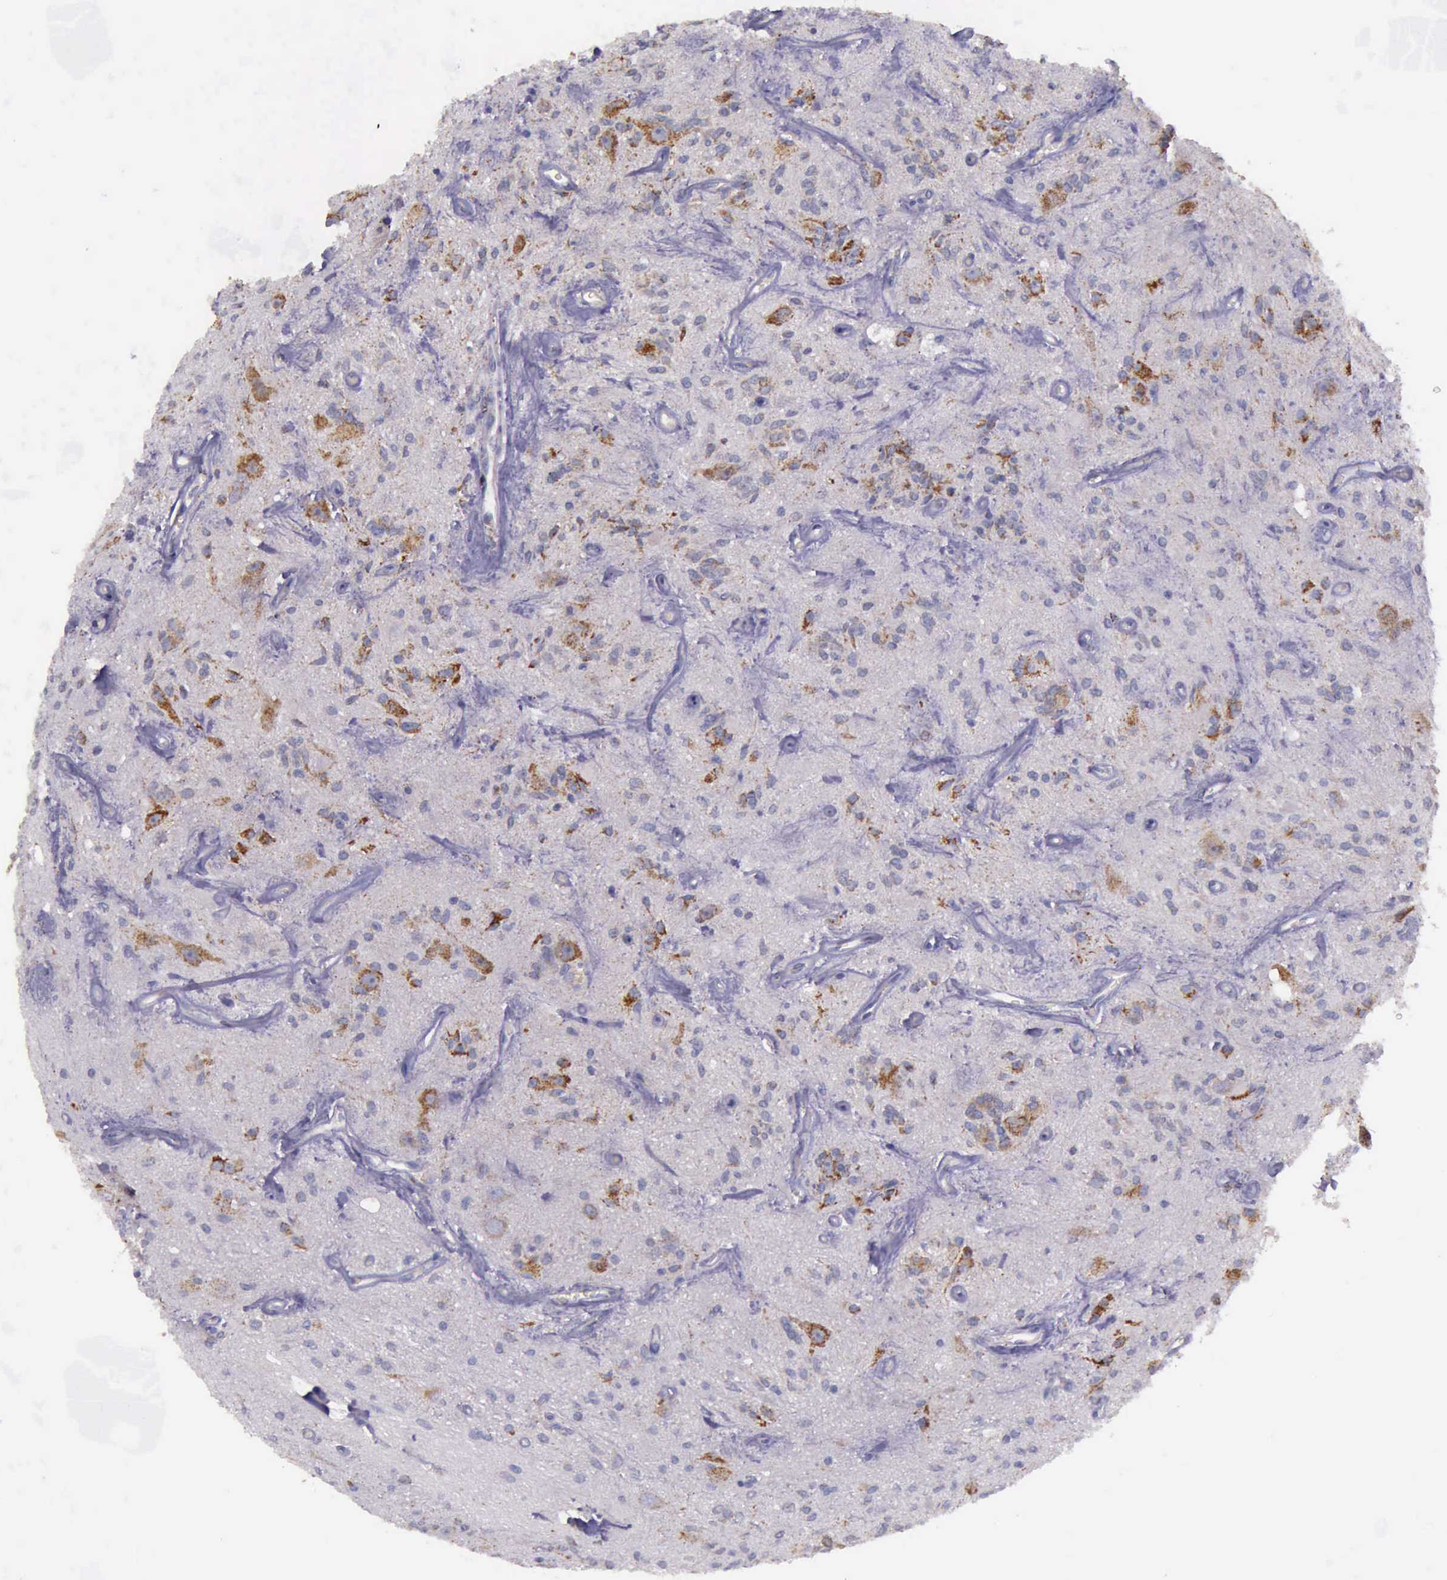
{"staining": {"intensity": "weak", "quantity": "25%-75%", "location": "cytoplasmic/membranous"}, "tissue": "glioma", "cell_type": "Tumor cells", "image_type": "cancer", "snomed": [{"axis": "morphology", "description": "Glioma, malignant, Low grade"}, {"axis": "topography", "description": "Brain"}], "caption": "Immunohistochemical staining of low-grade glioma (malignant) demonstrates weak cytoplasmic/membranous protein expression in approximately 25%-75% of tumor cells.", "gene": "TXN2", "patient": {"sex": "female", "age": 15}}